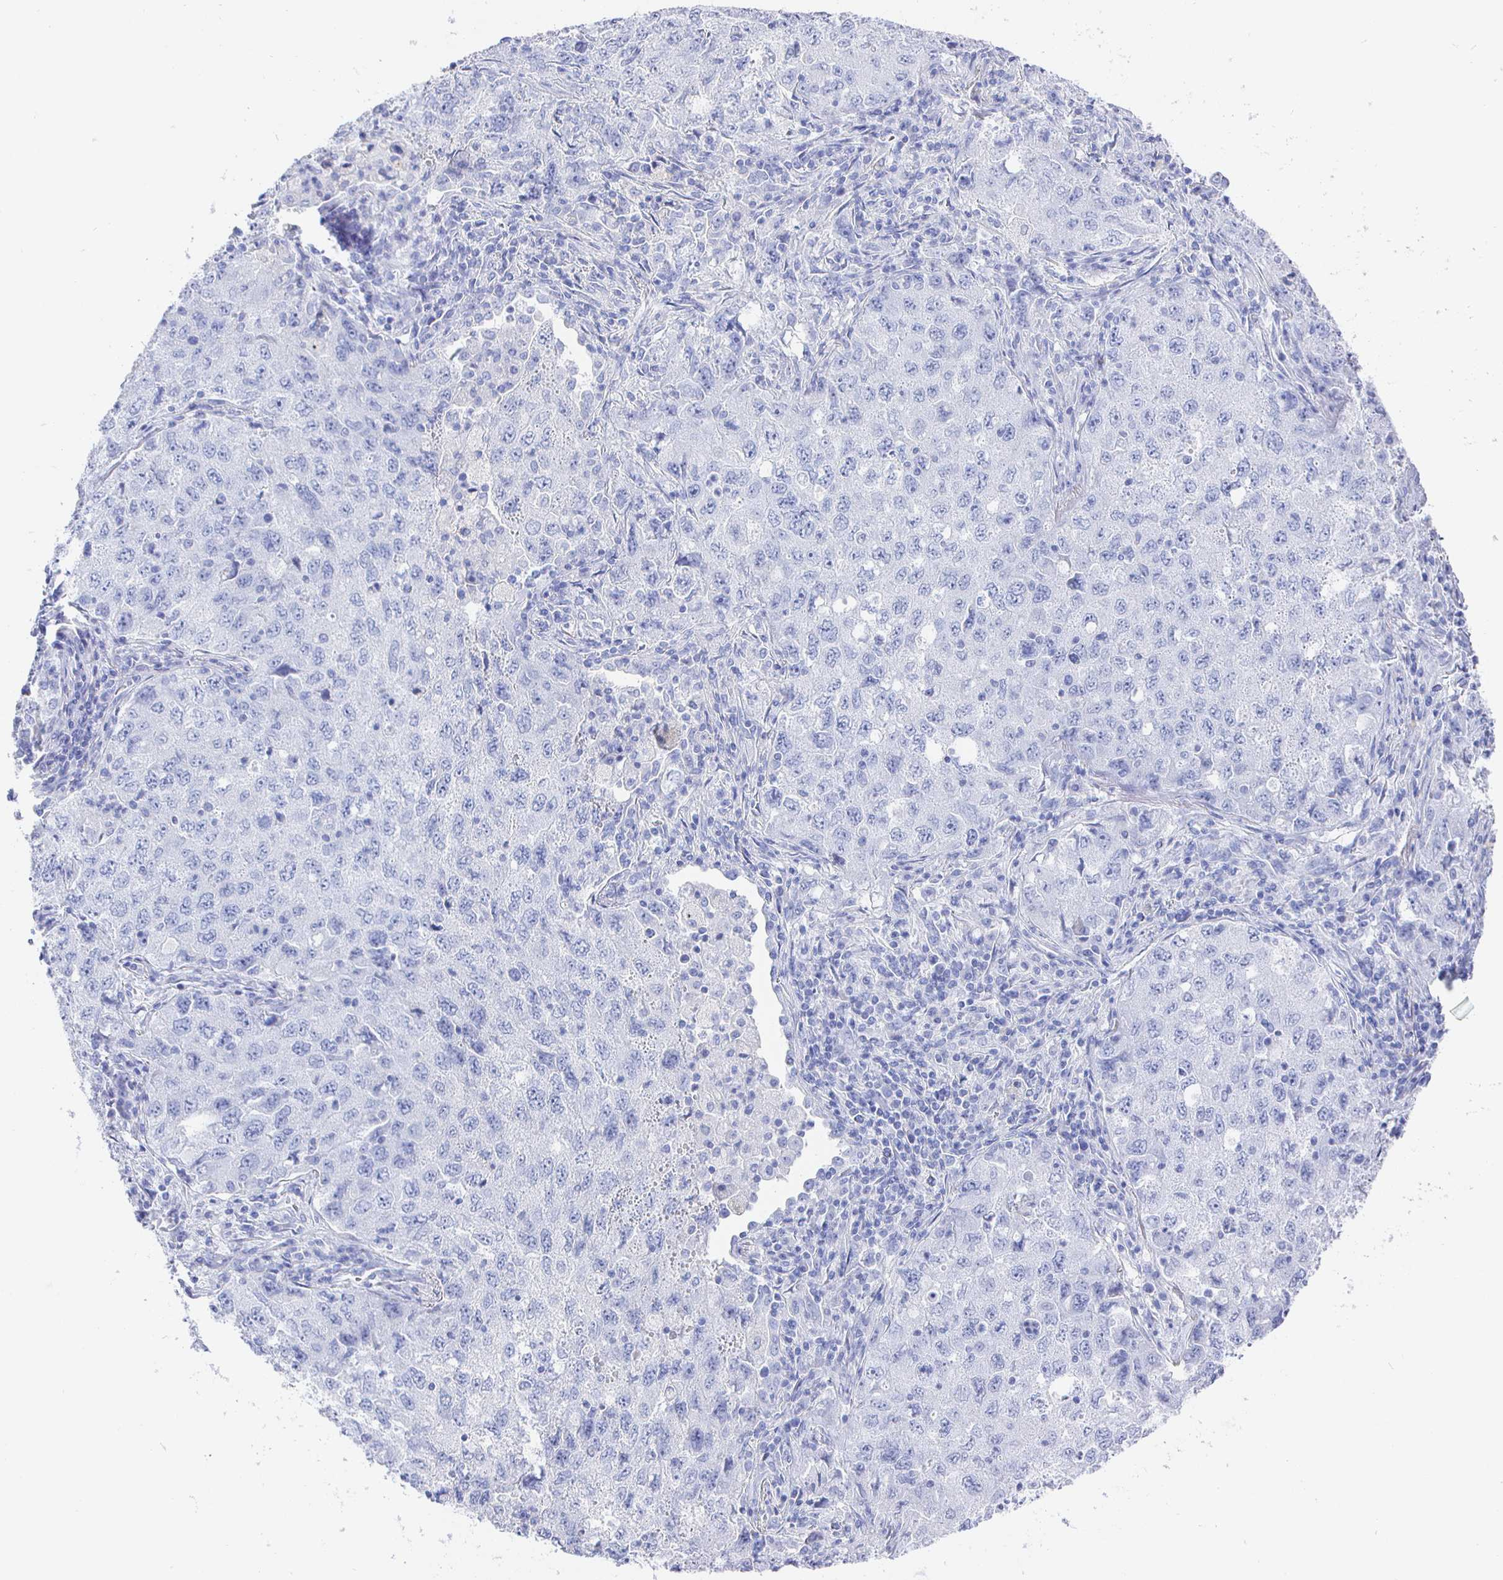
{"staining": {"intensity": "negative", "quantity": "none", "location": "none"}, "tissue": "lung cancer", "cell_type": "Tumor cells", "image_type": "cancer", "snomed": [{"axis": "morphology", "description": "Adenocarcinoma, NOS"}, {"axis": "topography", "description": "Lung"}], "caption": "Immunohistochemical staining of human lung cancer exhibits no significant expression in tumor cells.", "gene": "CLCA1", "patient": {"sex": "female", "age": 57}}